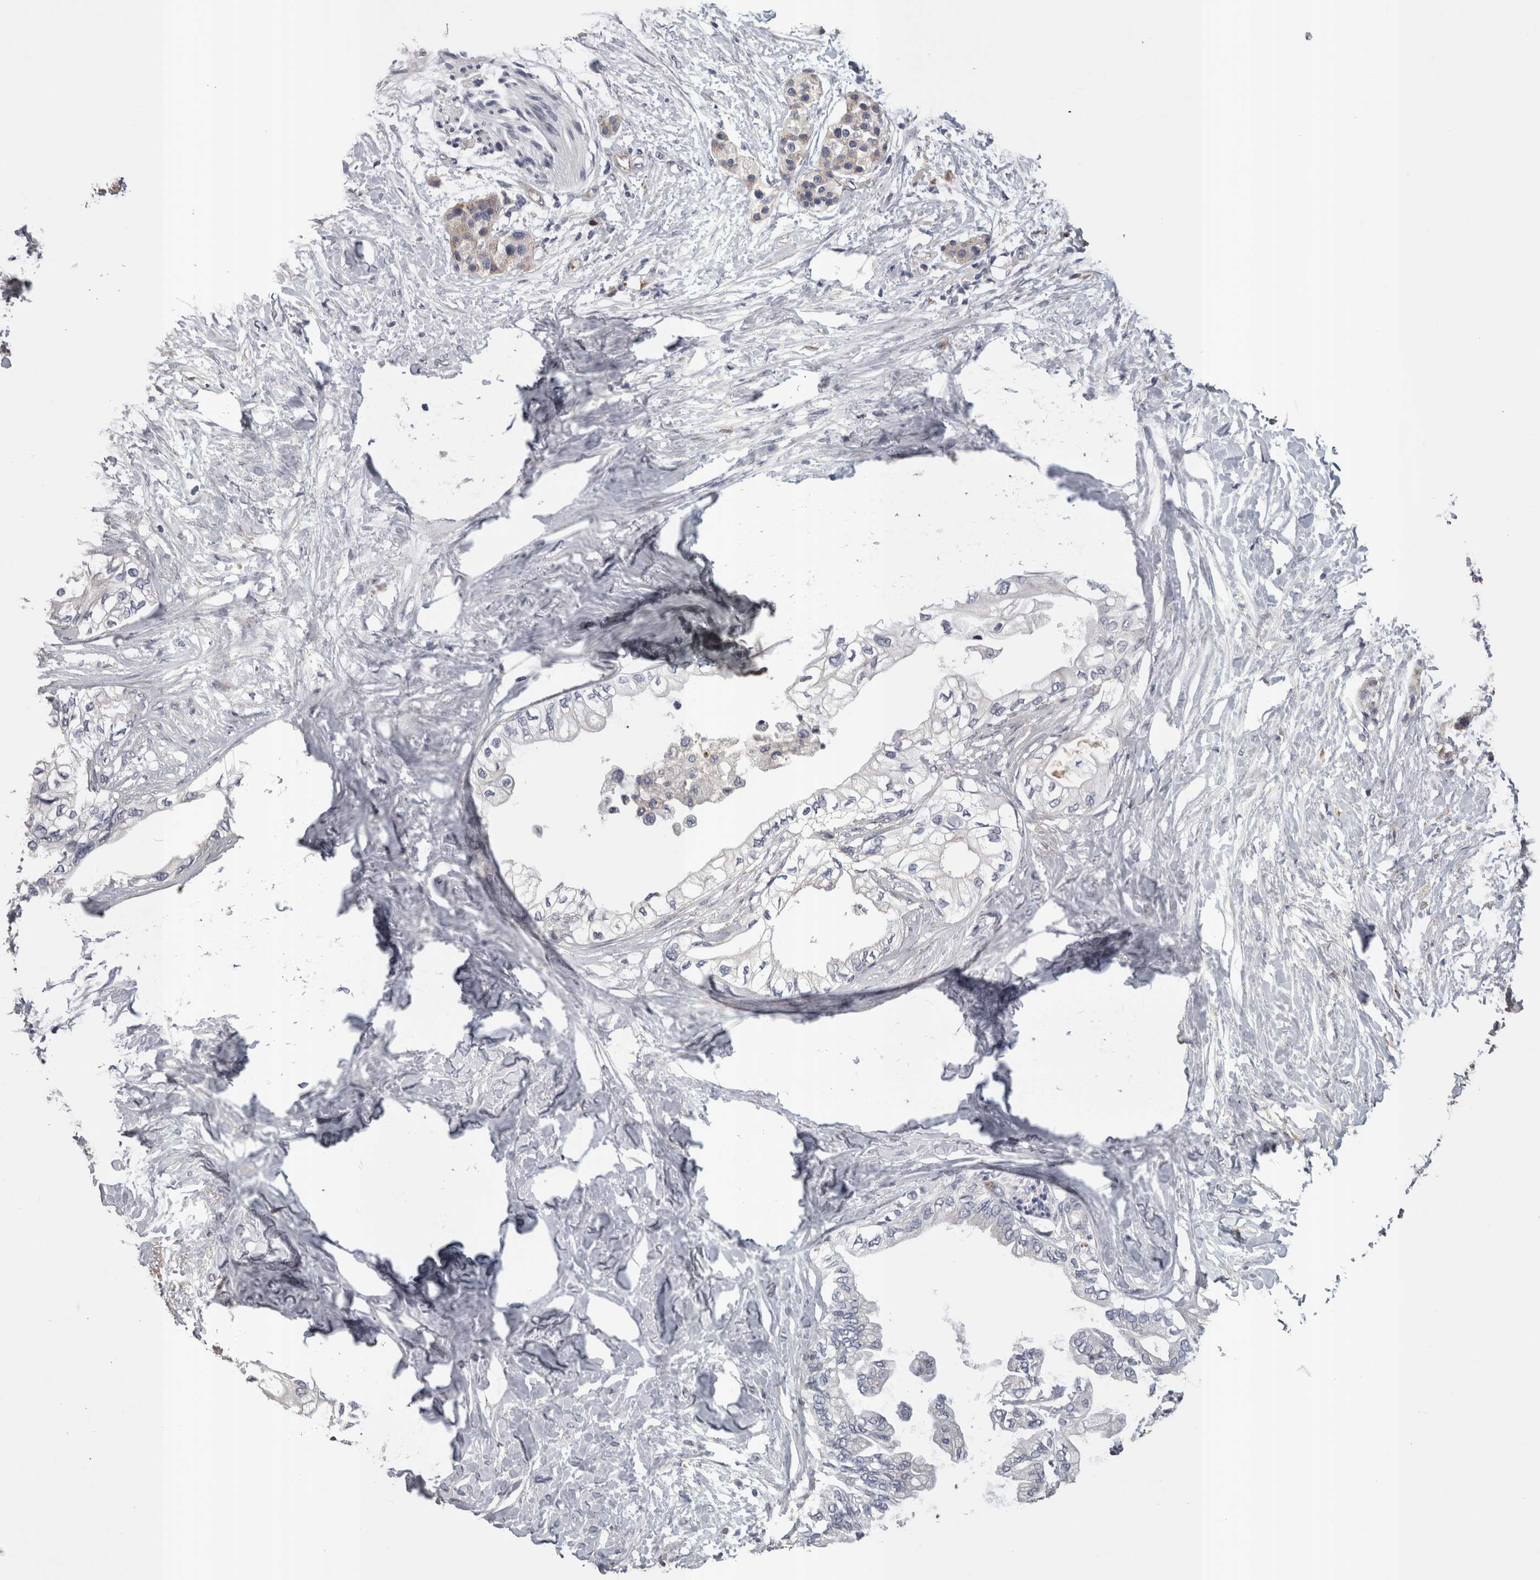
{"staining": {"intensity": "moderate", "quantity": "25%-75%", "location": "cytoplasmic/membranous"}, "tissue": "pancreatic cancer", "cell_type": "Tumor cells", "image_type": "cancer", "snomed": [{"axis": "morphology", "description": "Normal tissue, NOS"}, {"axis": "morphology", "description": "Adenocarcinoma, NOS"}, {"axis": "topography", "description": "Pancreas"}, {"axis": "topography", "description": "Duodenum"}], "caption": "Pancreatic adenocarcinoma tissue reveals moderate cytoplasmic/membranous positivity in approximately 25%-75% of tumor cells", "gene": "STC1", "patient": {"sex": "female", "age": 60}}